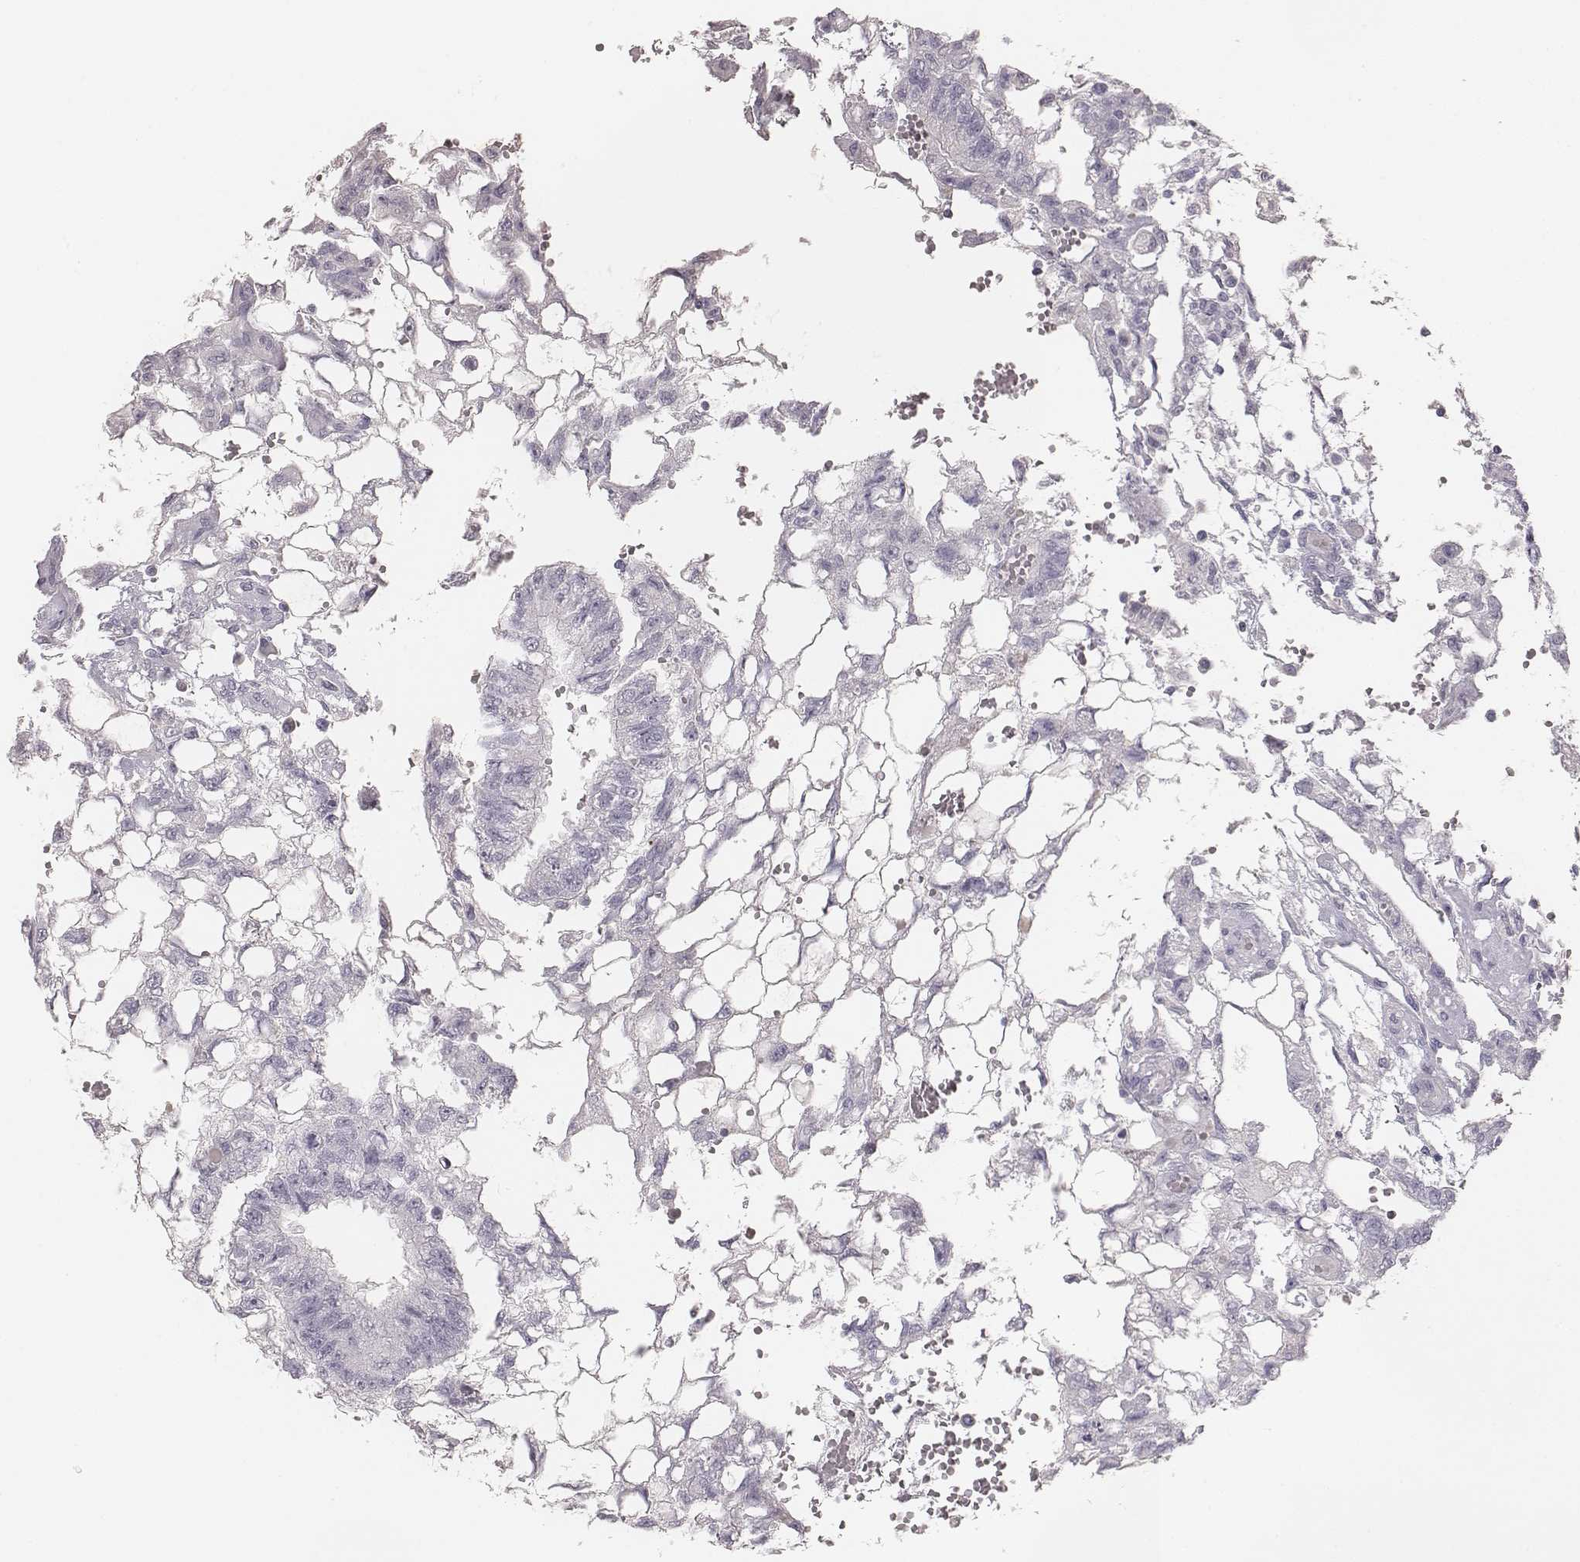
{"staining": {"intensity": "negative", "quantity": "none", "location": "none"}, "tissue": "testis cancer", "cell_type": "Tumor cells", "image_type": "cancer", "snomed": [{"axis": "morphology", "description": "Carcinoma, Embryonal, NOS"}, {"axis": "topography", "description": "Testis"}], "caption": "IHC histopathology image of human embryonal carcinoma (testis) stained for a protein (brown), which demonstrates no expression in tumor cells.", "gene": "MYH6", "patient": {"sex": "male", "age": 32}}